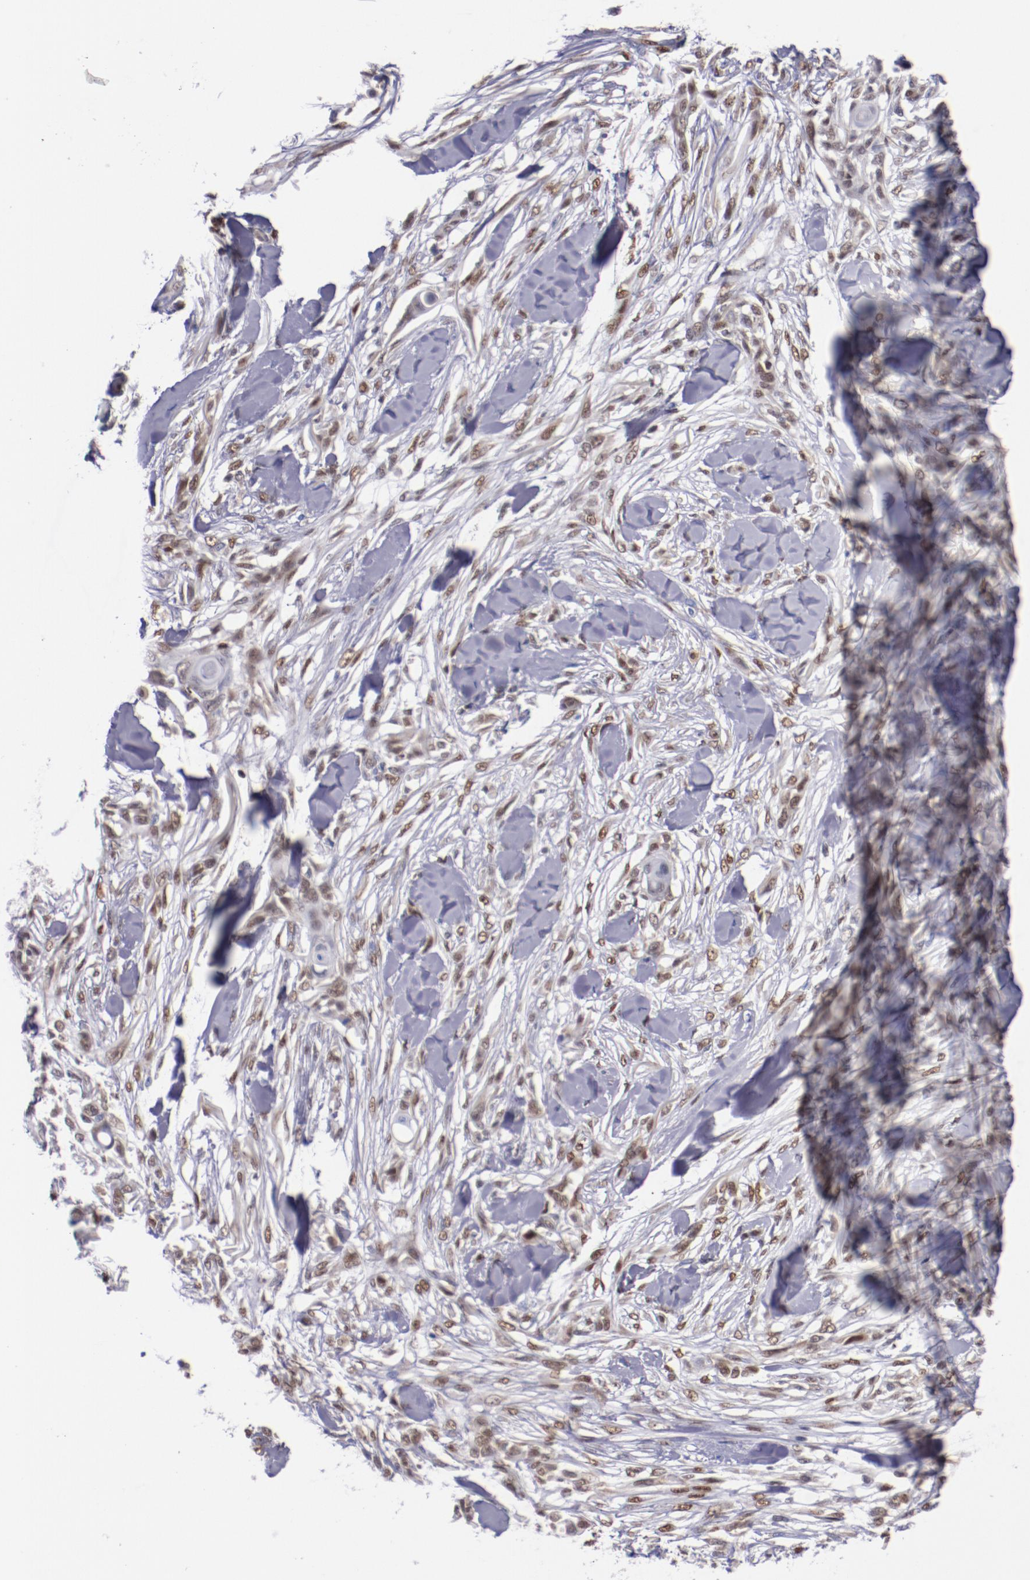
{"staining": {"intensity": "weak", "quantity": "25%-75%", "location": "nuclear"}, "tissue": "skin cancer", "cell_type": "Tumor cells", "image_type": "cancer", "snomed": [{"axis": "morphology", "description": "Squamous cell carcinoma, NOS"}, {"axis": "topography", "description": "Skin"}], "caption": "A histopathology image of human skin cancer stained for a protein reveals weak nuclear brown staining in tumor cells.", "gene": "SRF", "patient": {"sex": "female", "age": 59}}